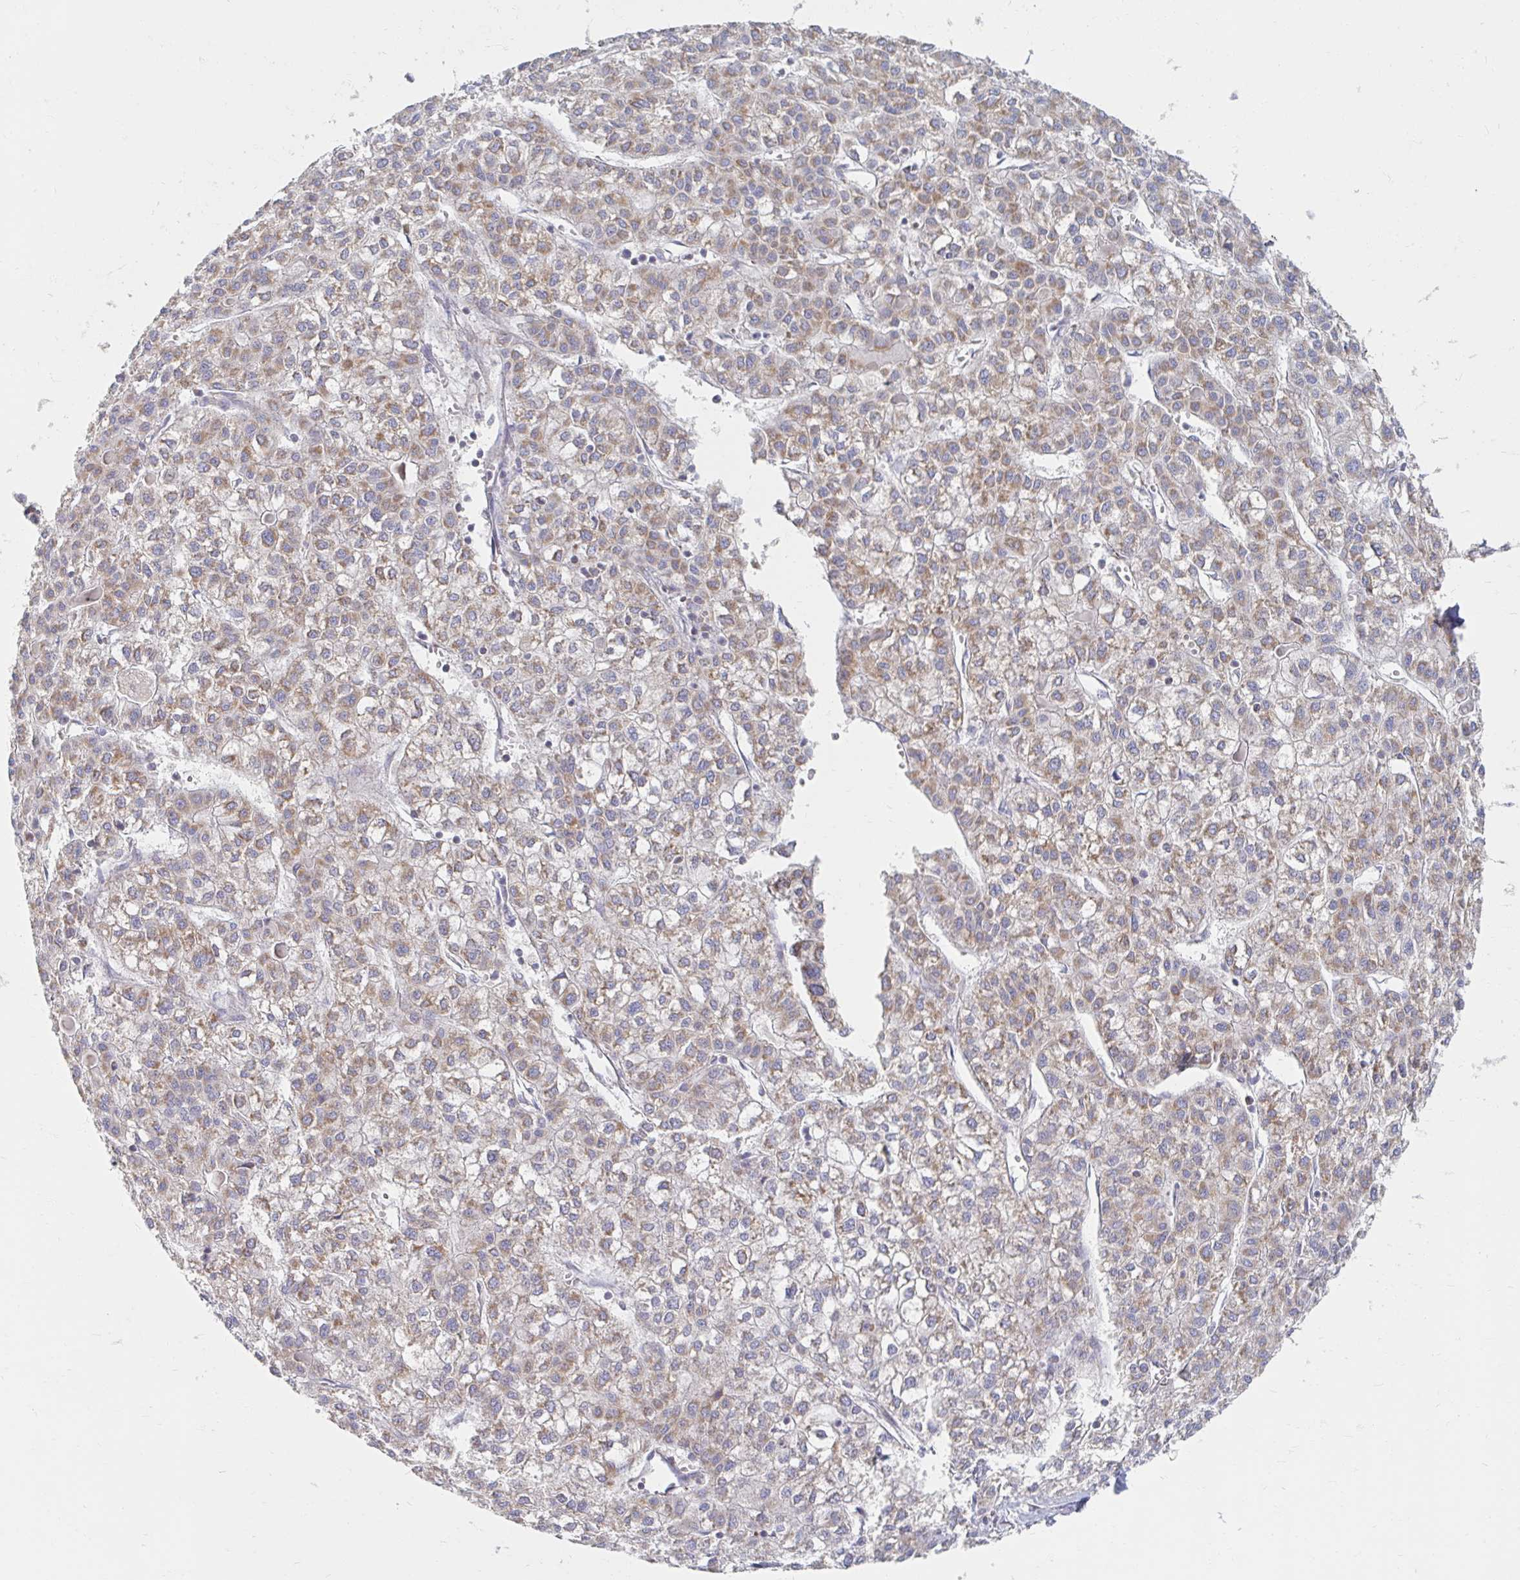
{"staining": {"intensity": "moderate", "quantity": ">75%", "location": "cytoplasmic/membranous"}, "tissue": "liver cancer", "cell_type": "Tumor cells", "image_type": "cancer", "snomed": [{"axis": "morphology", "description": "Carcinoma, Hepatocellular, NOS"}, {"axis": "topography", "description": "Liver"}], "caption": "Liver cancer (hepatocellular carcinoma) stained with a protein marker exhibits moderate staining in tumor cells.", "gene": "MAVS", "patient": {"sex": "female", "age": 43}}